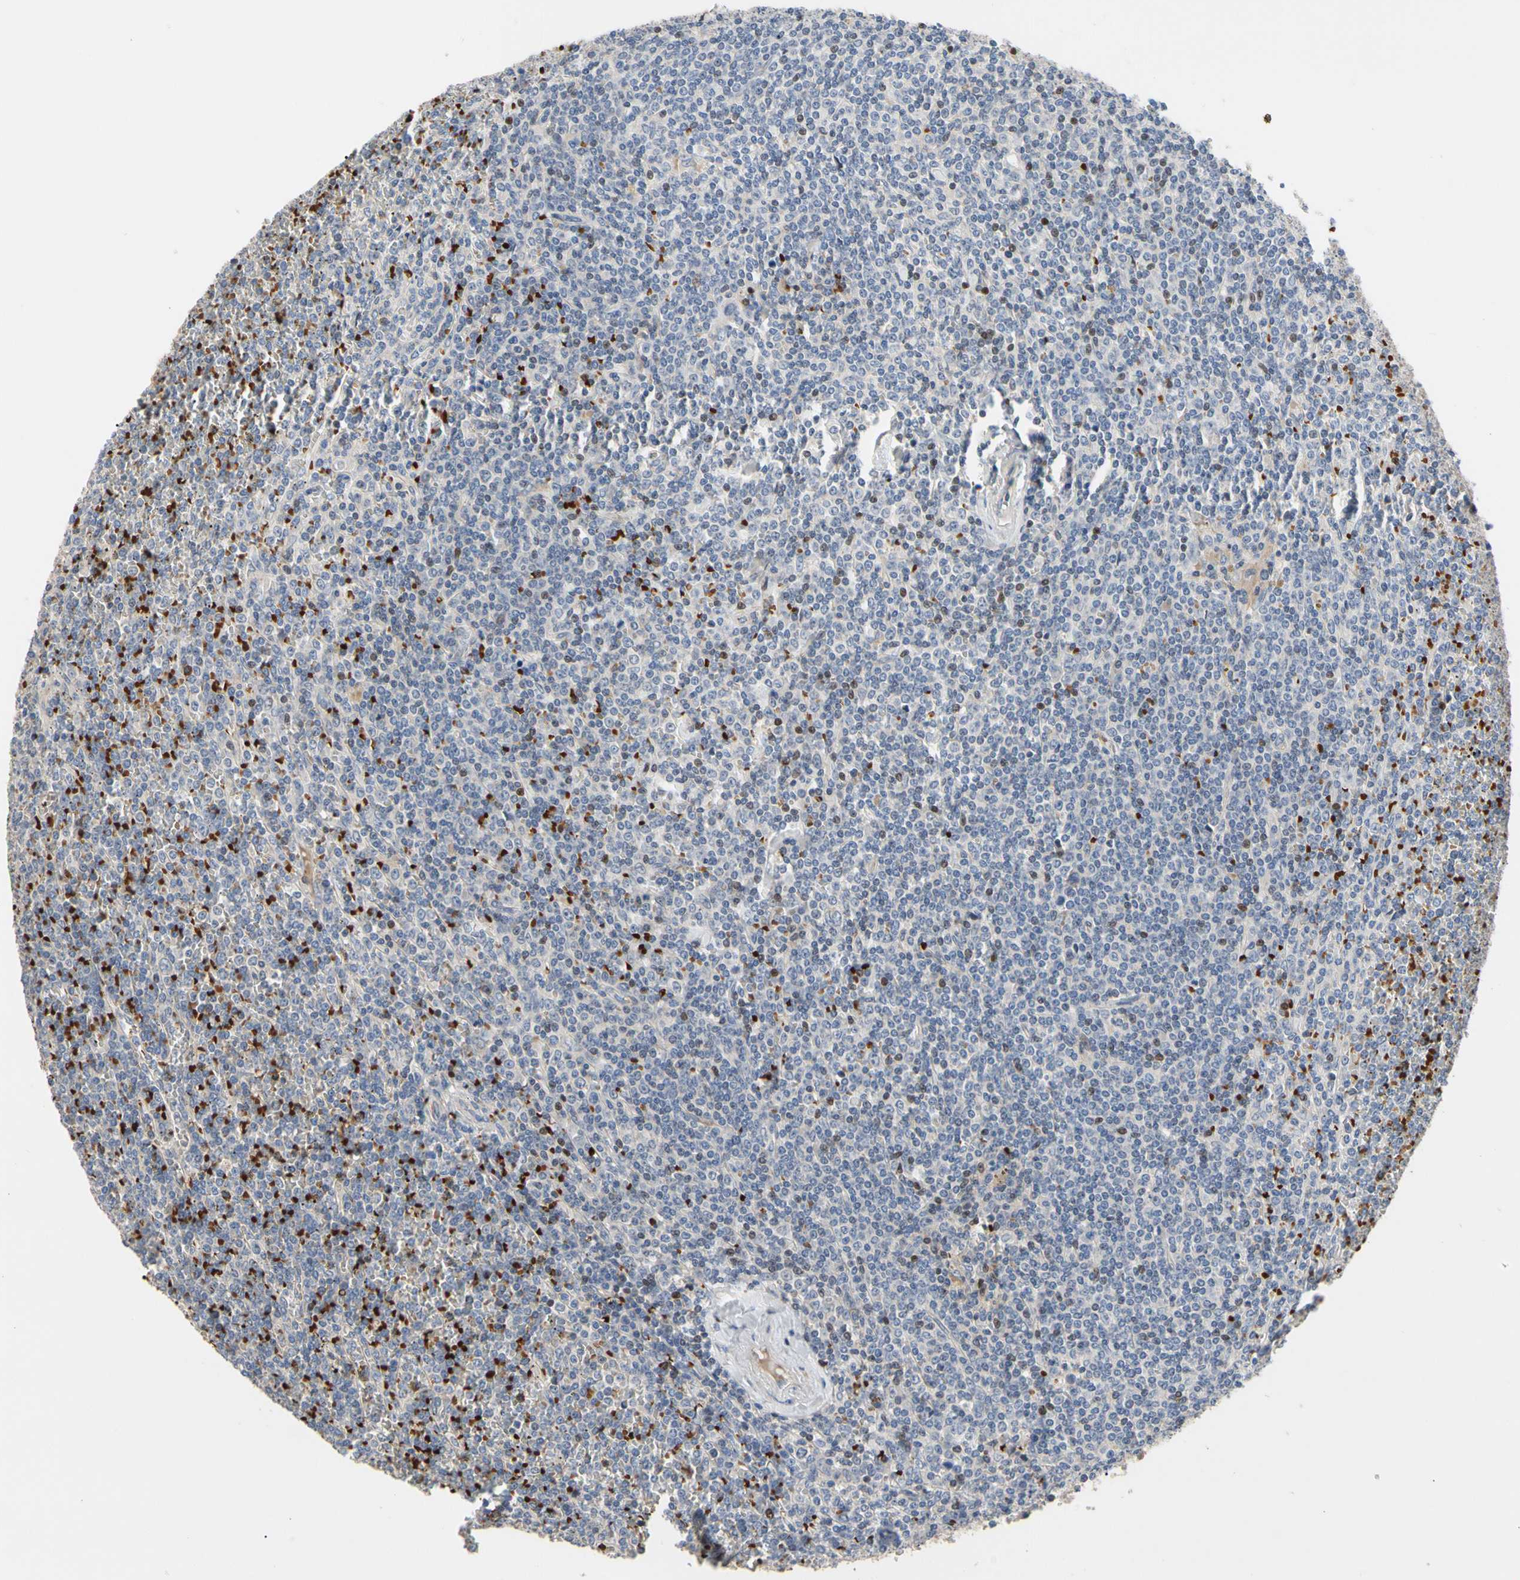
{"staining": {"intensity": "moderate", "quantity": "<25%", "location": "nuclear"}, "tissue": "lymphoma", "cell_type": "Tumor cells", "image_type": "cancer", "snomed": [{"axis": "morphology", "description": "Malignant lymphoma, non-Hodgkin's type, Low grade"}, {"axis": "topography", "description": "Spleen"}], "caption": "Low-grade malignant lymphoma, non-Hodgkin's type was stained to show a protein in brown. There is low levels of moderate nuclear positivity in approximately <25% of tumor cells. (Brightfield microscopy of DAB IHC at high magnification).", "gene": "HMGCR", "patient": {"sex": "female", "age": 19}}